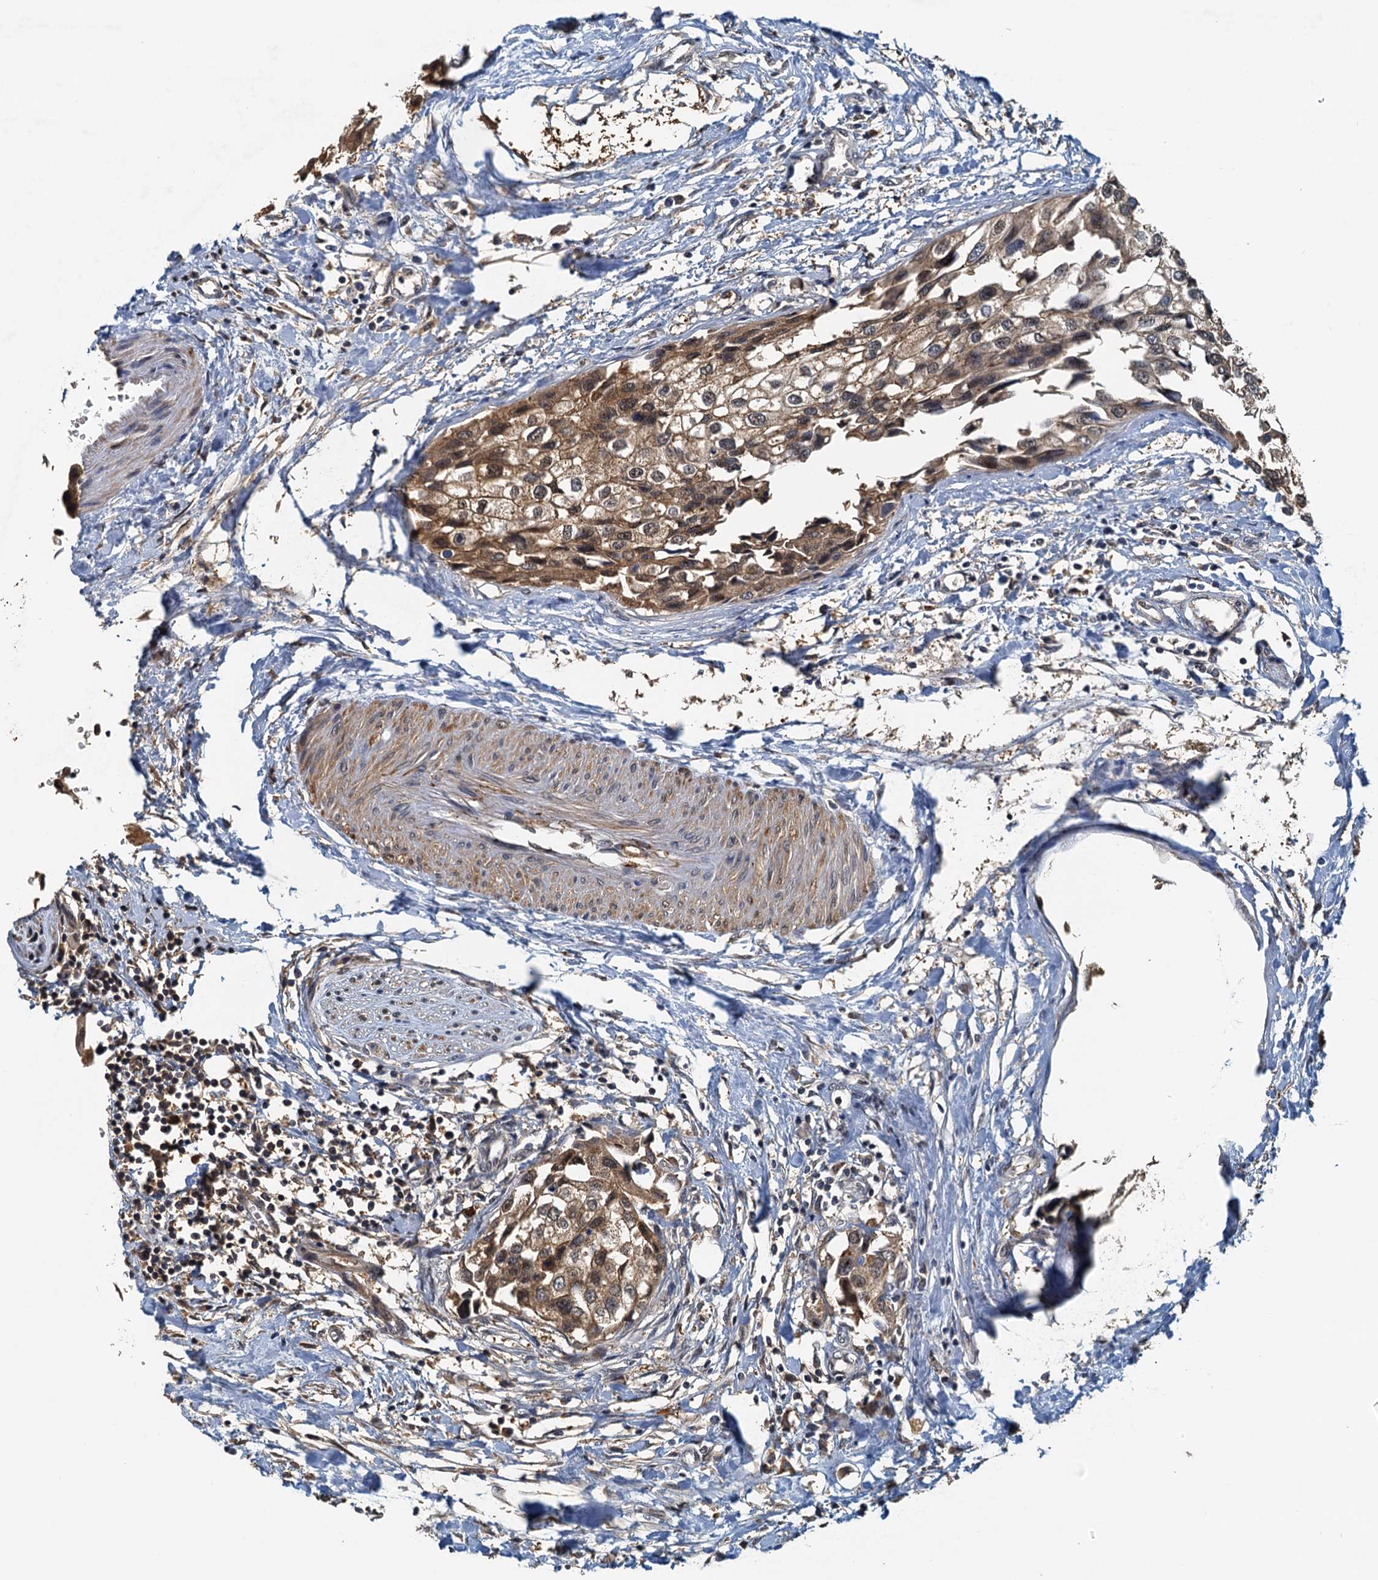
{"staining": {"intensity": "moderate", "quantity": ">75%", "location": "cytoplasmic/membranous"}, "tissue": "urothelial cancer", "cell_type": "Tumor cells", "image_type": "cancer", "snomed": [{"axis": "morphology", "description": "Urothelial carcinoma, High grade"}, {"axis": "topography", "description": "Urinary bladder"}], "caption": "IHC photomicrograph of neoplastic tissue: human high-grade urothelial carcinoma stained using immunohistochemistry shows medium levels of moderate protein expression localized specifically in the cytoplasmic/membranous of tumor cells, appearing as a cytoplasmic/membranous brown color.", "gene": "UBL7", "patient": {"sex": "male", "age": 64}}